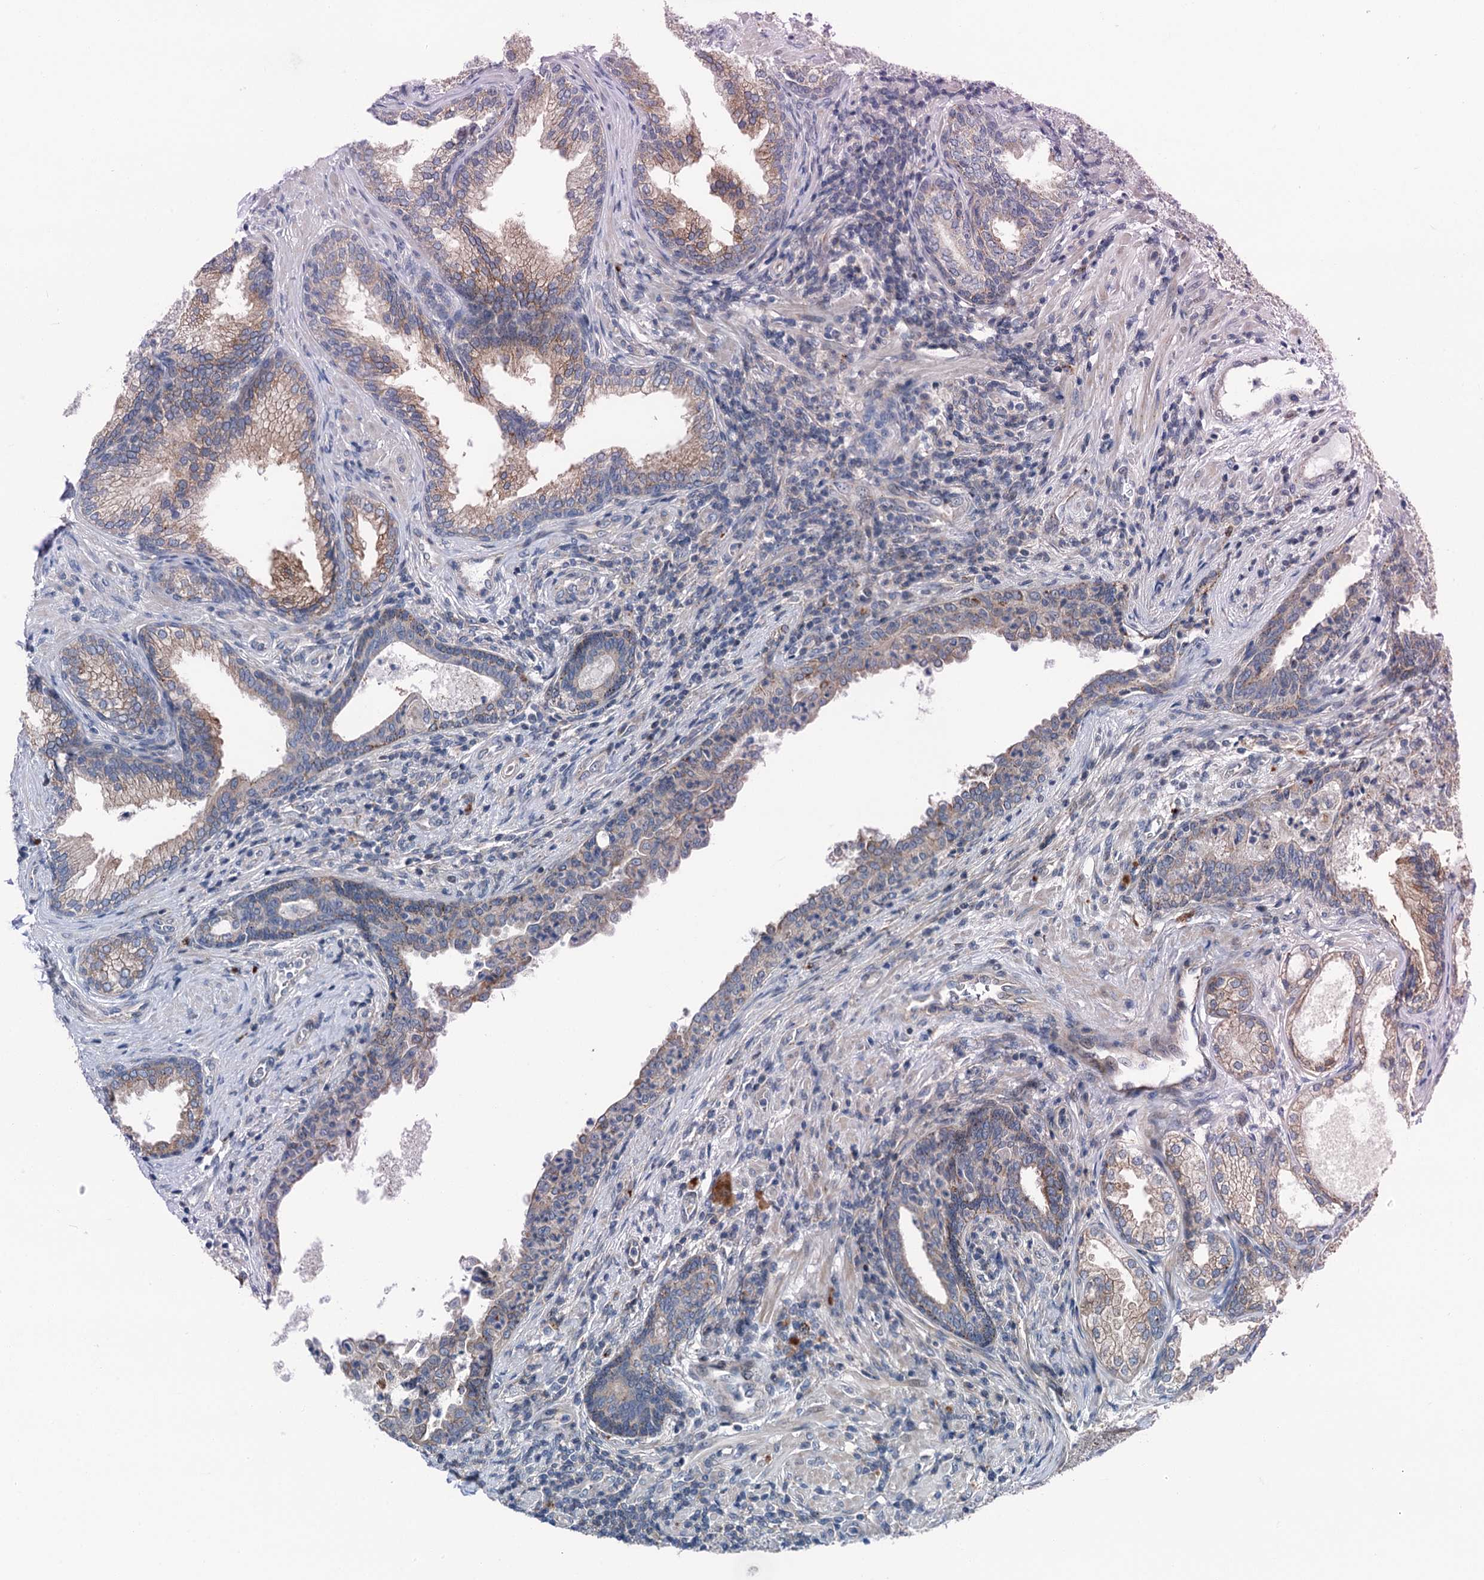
{"staining": {"intensity": "moderate", "quantity": "25%-75%", "location": "cytoplasmic/membranous"}, "tissue": "prostate", "cell_type": "Glandular cells", "image_type": "normal", "snomed": [{"axis": "morphology", "description": "Normal tissue, NOS"}, {"axis": "topography", "description": "Prostate"}], "caption": "Immunohistochemical staining of unremarkable prostate reveals moderate cytoplasmic/membranous protein staining in about 25%-75% of glandular cells. (IHC, brightfield microscopy, high magnification).", "gene": "POLR1D", "patient": {"sex": "male", "age": 76}}